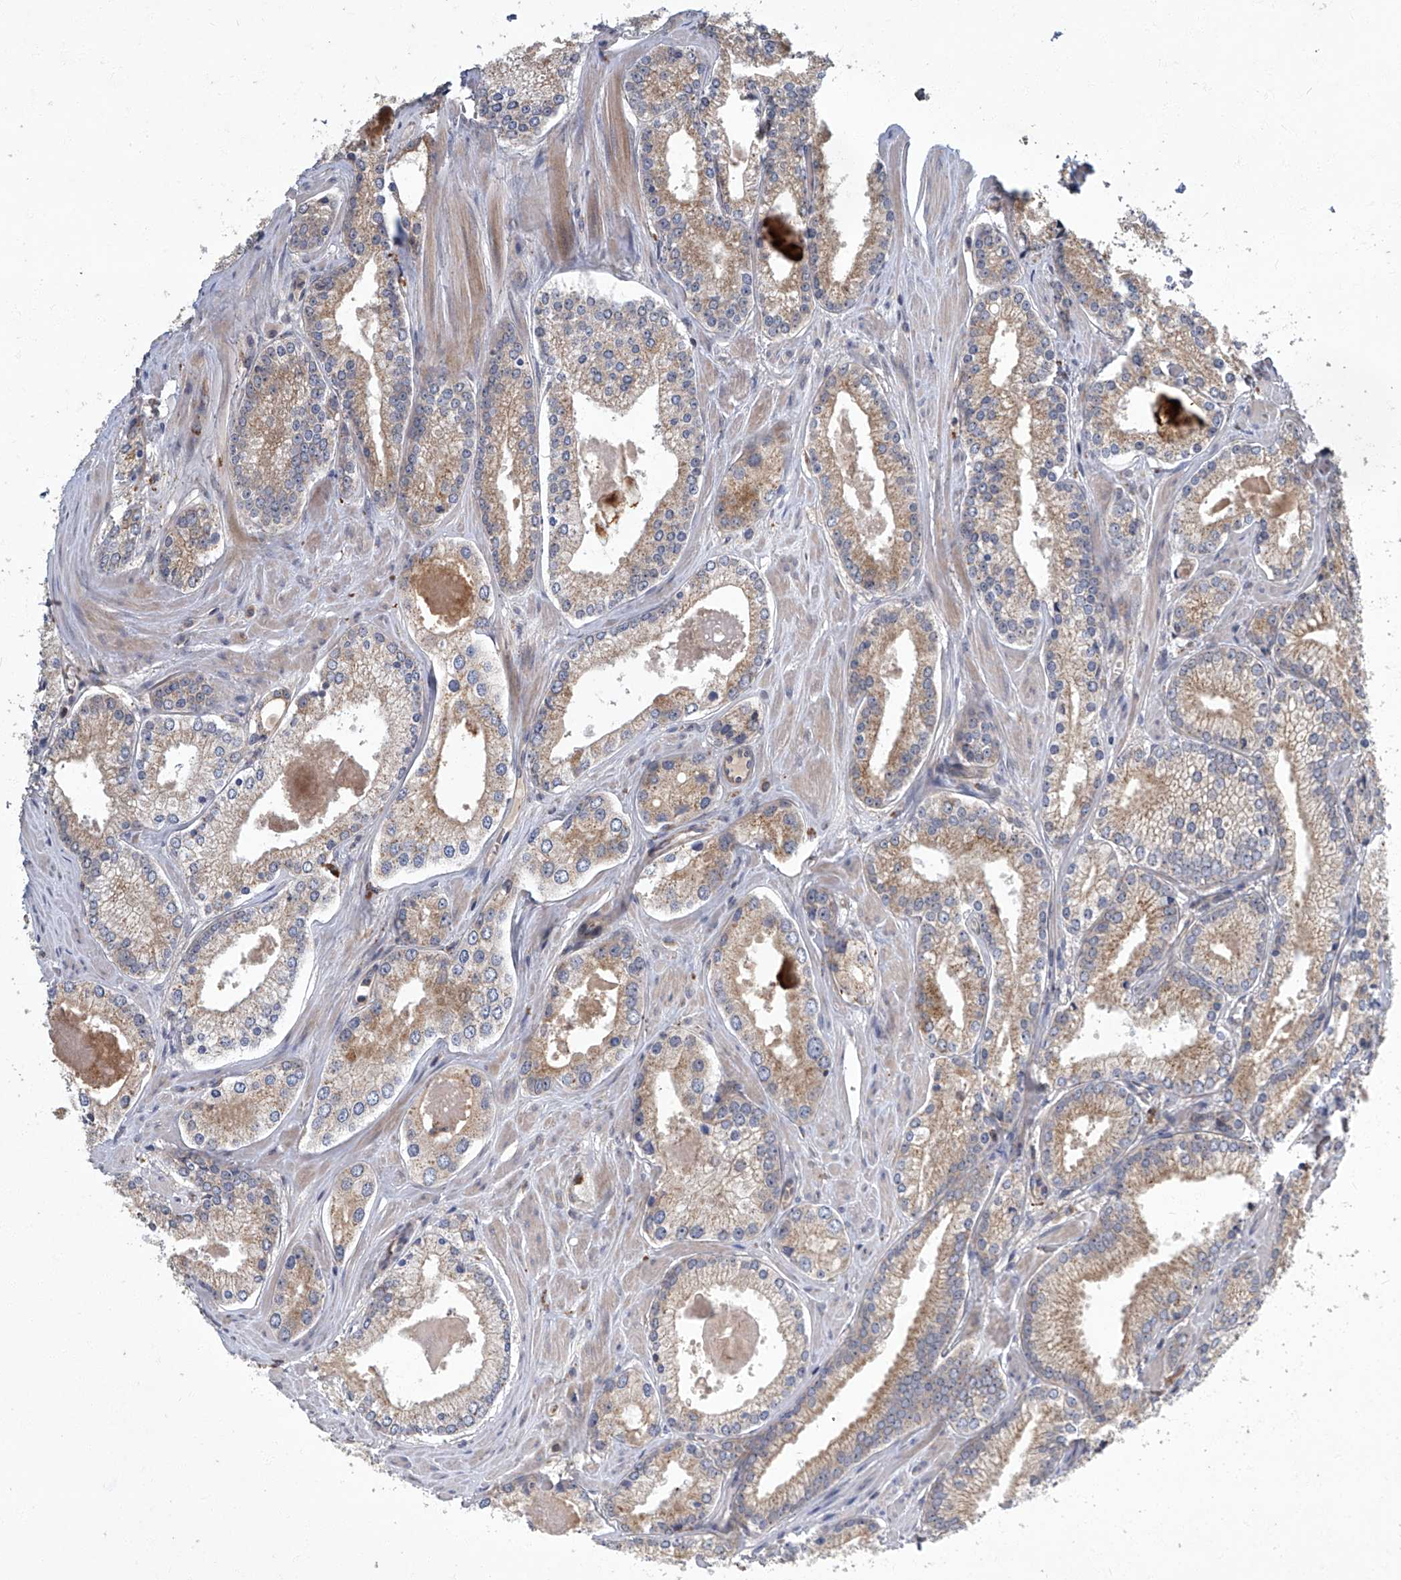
{"staining": {"intensity": "weak", "quantity": "25%-75%", "location": "cytoplasmic/membranous"}, "tissue": "prostate cancer", "cell_type": "Tumor cells", "image_type": "cancer", "snomed": [{"axis": "morphology", "description": "Adenocarcinoma, Low grade"}, {"axis": "topography", "description": "Prostate"}], "caption": "Protein staining demonstrates weak cytoplasmic/membranous positivity in approximately 25%-75% of tumor cells in adenocarcinoma (low-grade) (prostate).", "gene": "TNFRSF13B", "patient": {"sex": "male", "age": 54}}